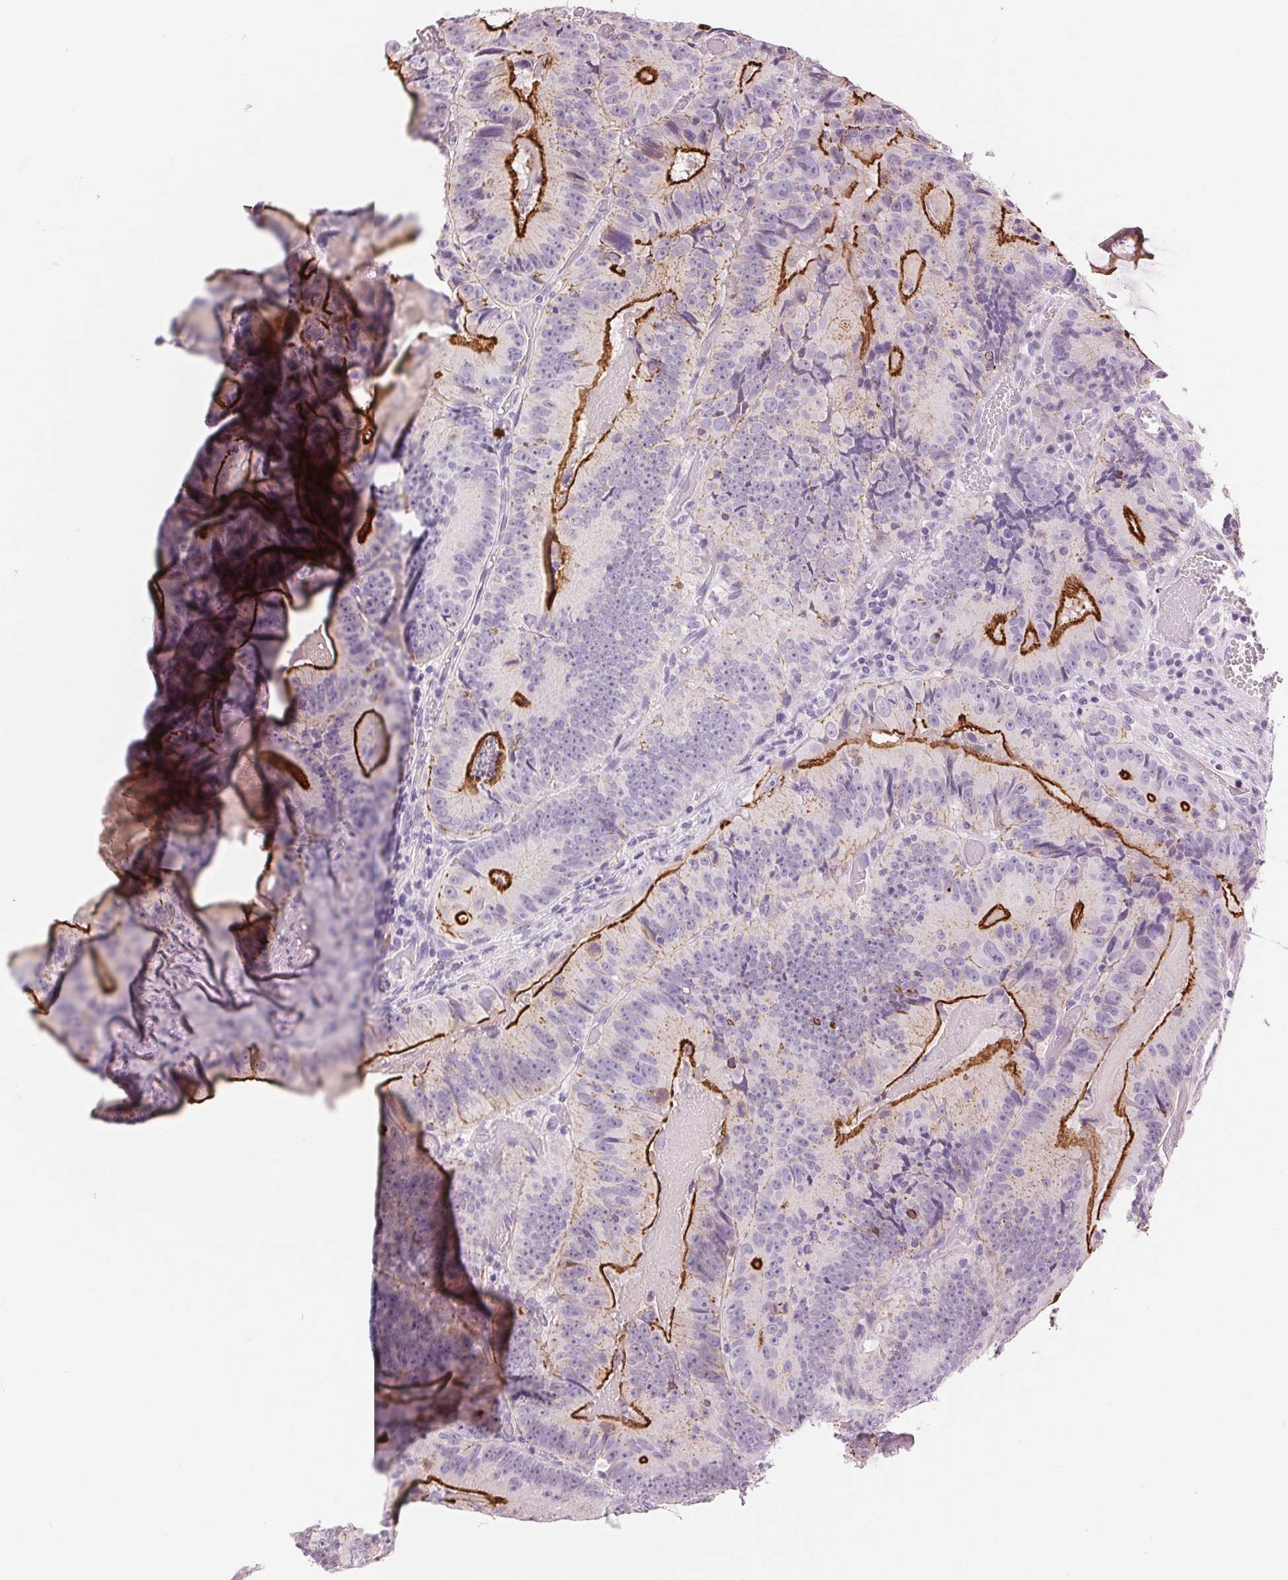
{"staining": {"intensity": "strong", "quantity": "25%-75%", "location": "cytoplasmic/membranous"}, "tissue": "colorectal cancer", "cell_type": "Tumor cells", "image_type": "cancer", "snomed": [{"axis": "morphology", "description": "Adenocarcinoma, NOS"}, {"axis": "topography", "description": "Colon"}], "caption": "A micrograph of adenocarcinoma (colorectal) stained for a protein reveals strong cytoplasmic/membranous brown staining in tumor cells.", "gene": "MISP", "patient": {"sex": "female", "age": 86}}